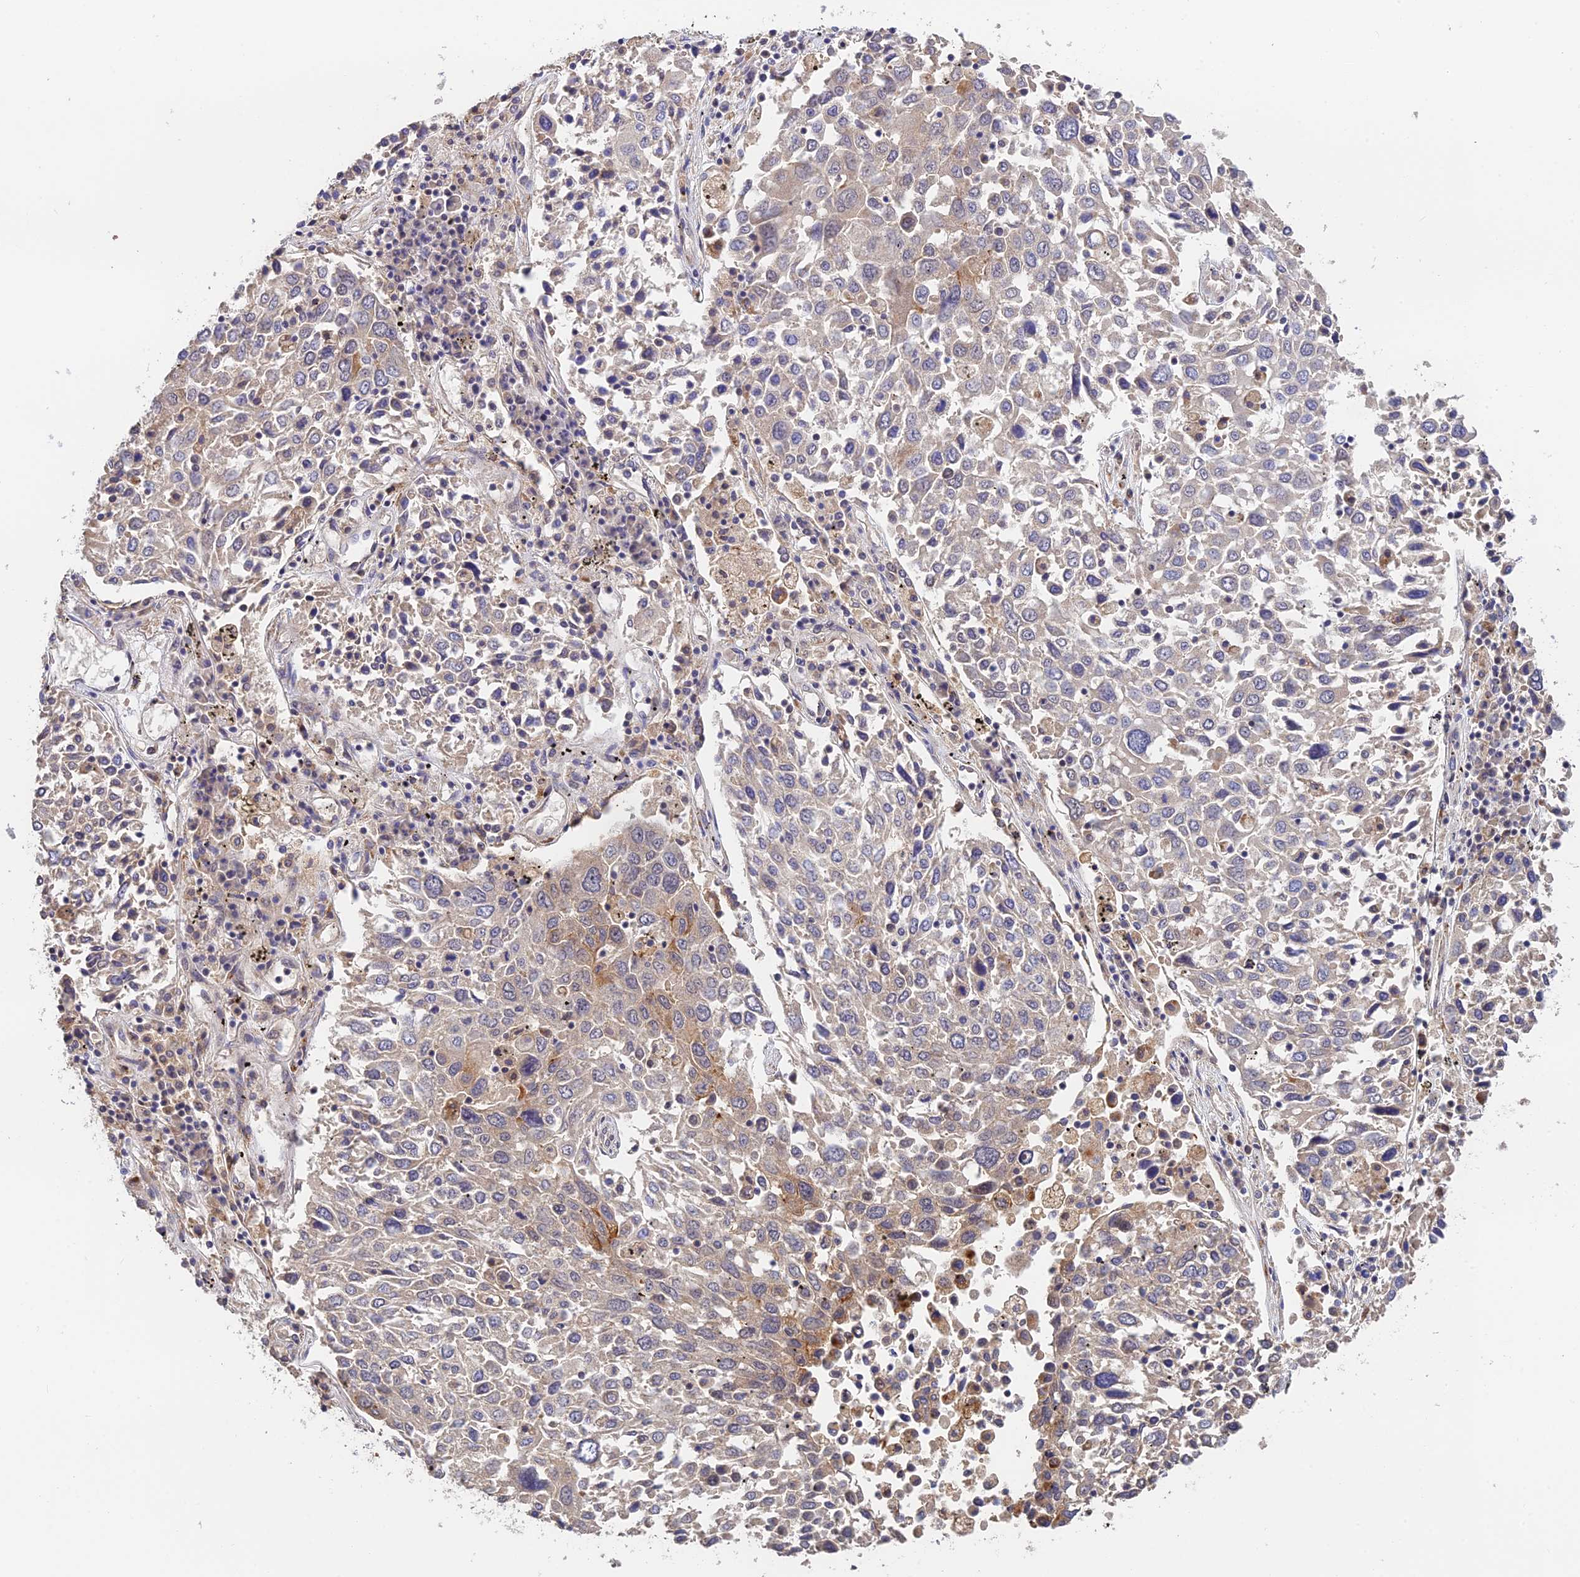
{"staining": {"intensity": "weak", "quantity": "<25%", "location": "cytoplasmic/membranous"}, "tissue": "lung cancer", "cell_type": "Tumor cells", "image_type": "cancer", "snomed": [{"axis": "morphology", "description": "Squamous cell carcinoma, NOS"}, {"axis": "topography", "description": "Lung"}], "caption": "High magnification brightfield microscopy of lung squamous cell carcinoma stained with DAB (brown) and counterstained with hematoxylin (blue): tumor cells show no significant staining.", "gene": "CWH43", "patient": {"sex": "male", "age": 65}}